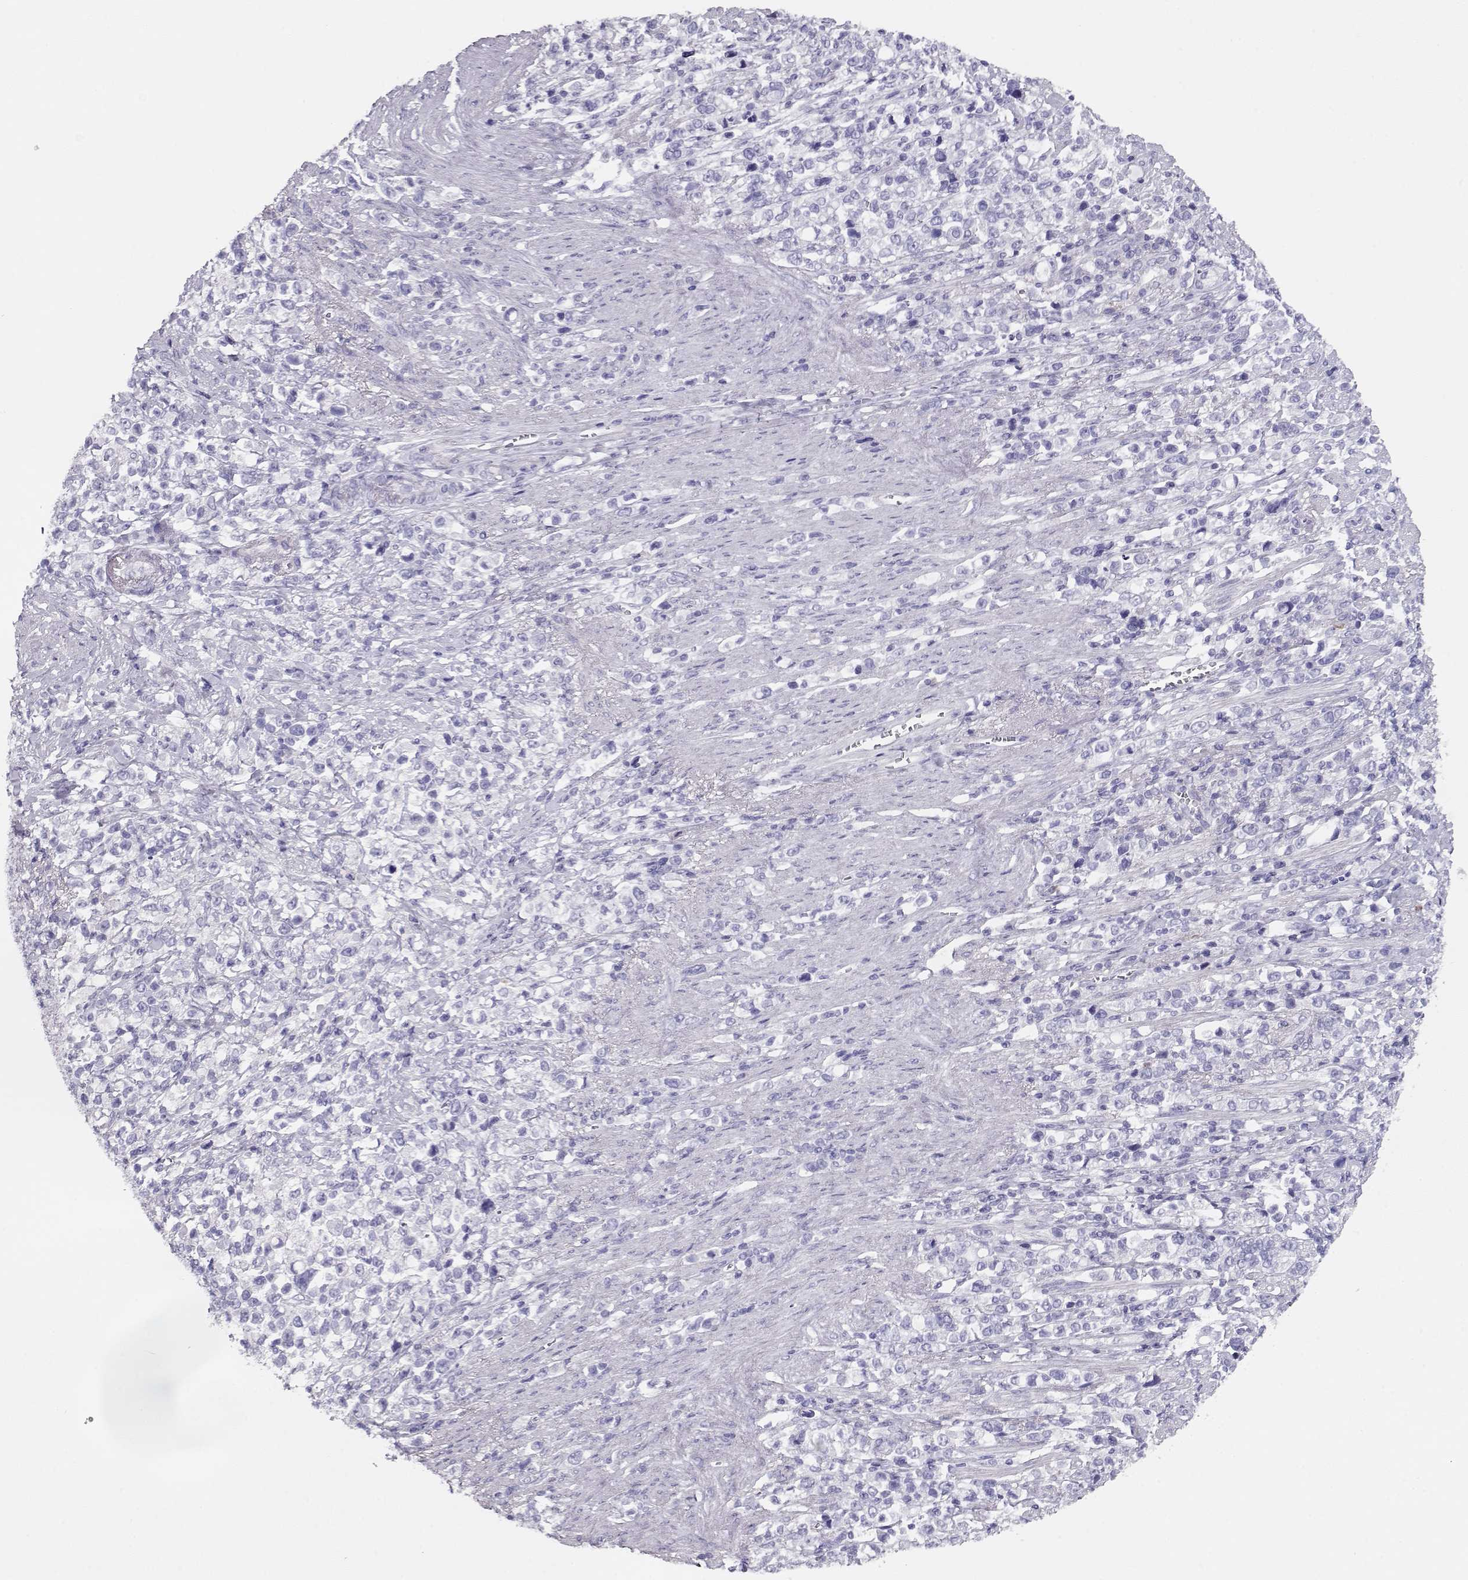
{"staining": {"intensity": "negative", "quantity": "none", "location": "none"}, "tissue": "stomach cancer", "cell_type": "Tumor cells", "image_type": "cancer", "snomed": [{"axis": "morphology", "description": "Adenocarcinoma, NOS"}, {"axis": "topography", "description": "Stomach"}], "caption": "An image of adenocarcinoma (stomach) stained for a protein reveals no brown staining in tumor cells.", "gene": "CRX", "patient": {"sex": "male", "age": 63}}